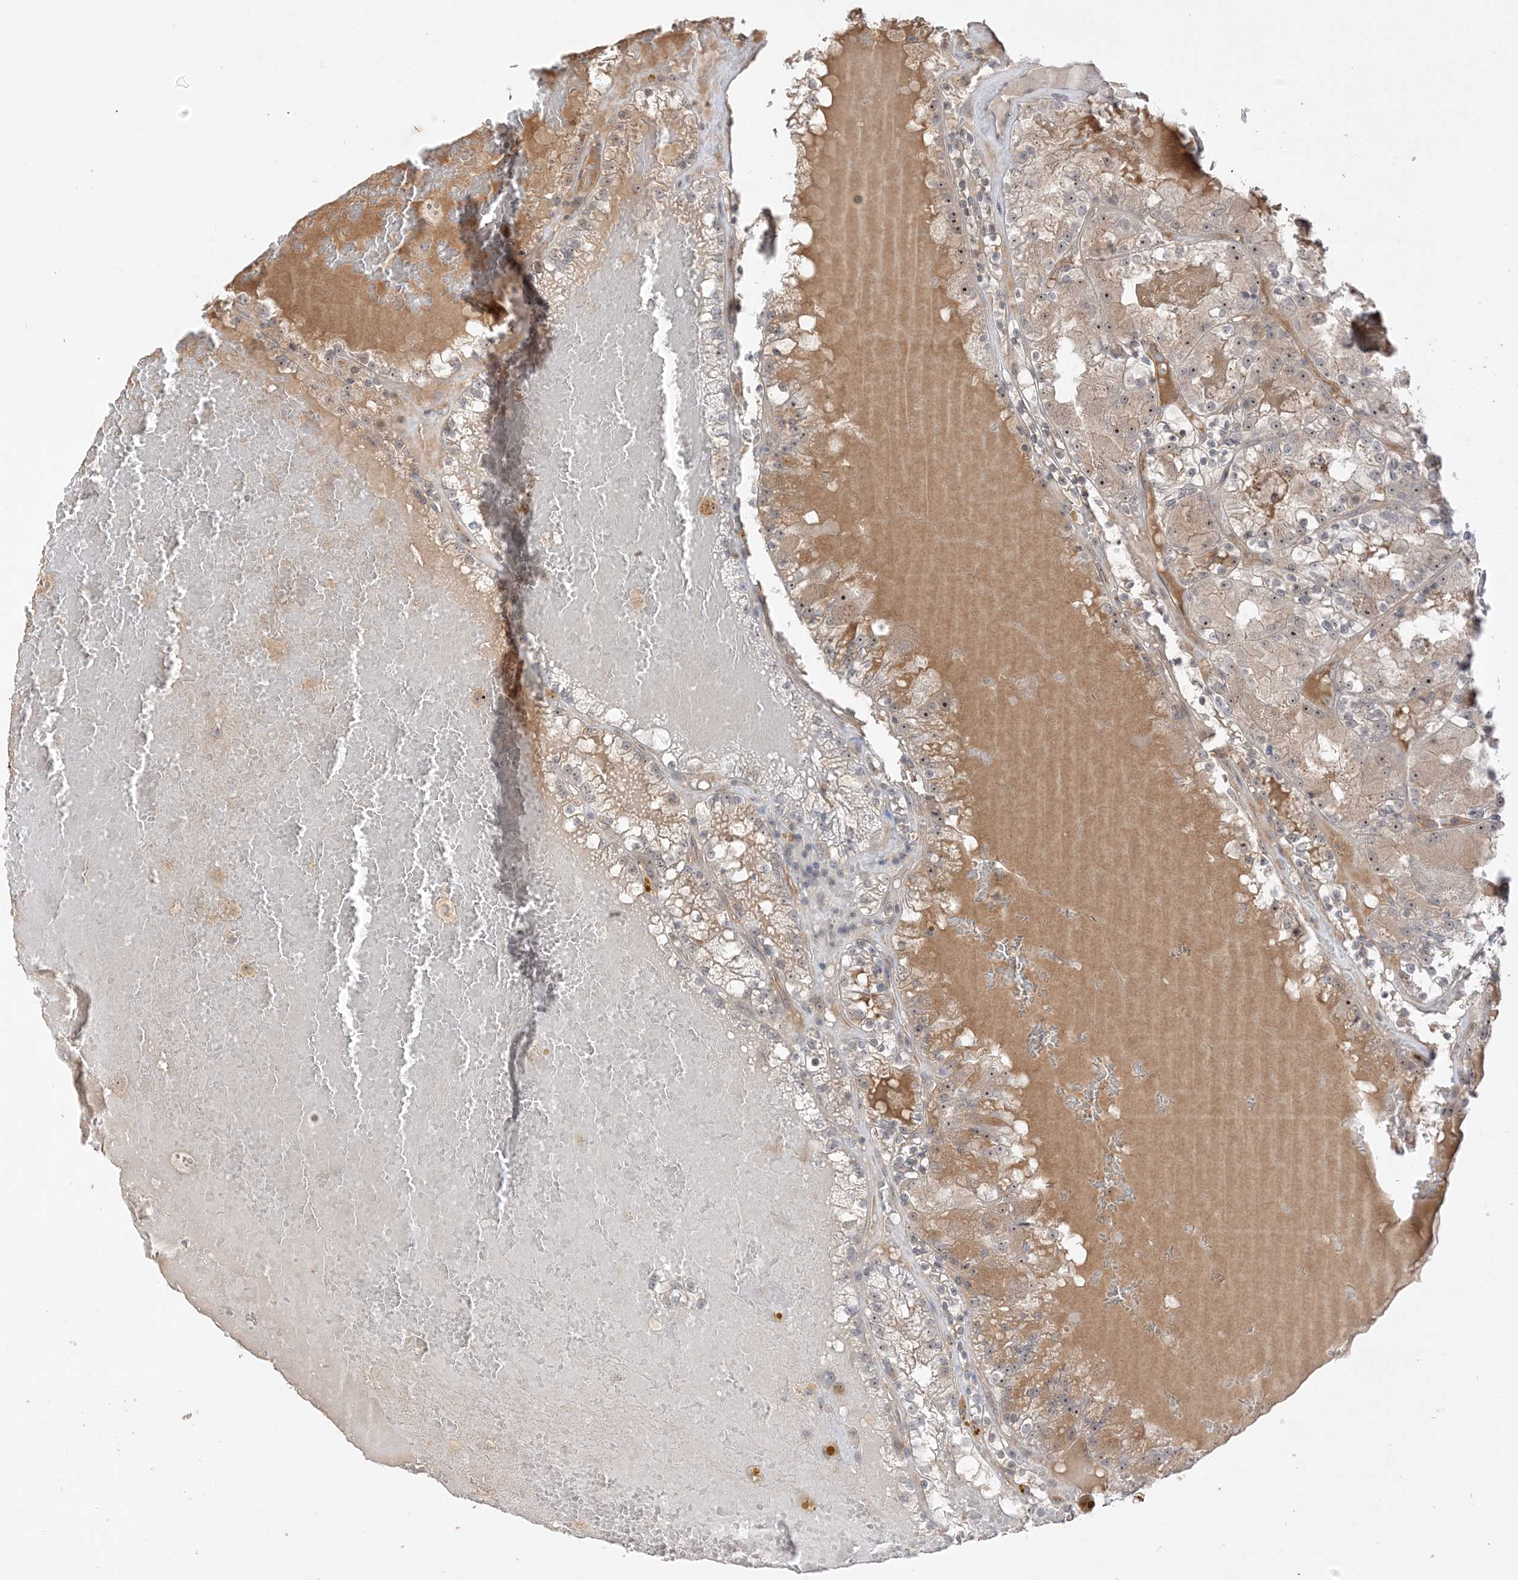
{"staining": {"intensity": "moderate", "quantity": "25%-75%", "location": "nuclear"}, "tissue": "renal cancer", "cell_type": "Tumor cells", "image_type": "cancer", "snomed": [{"axis": "morphology", "description": "Adenocarcinoma, NOS"}, {"axis": "topography", "description": "Kidney"}], "caption": "IHC photomicrograph of neoplastic tissue: renal adenocarcinoma stained using immunohistochemistry (IHC) reveals medium levels of moderate protein expression localized specifically in the nuclear of tumor cells, appearing as a nuclear brown color.", "gene": "DDX18", "patient": {"sex": "female", "age": 56}}